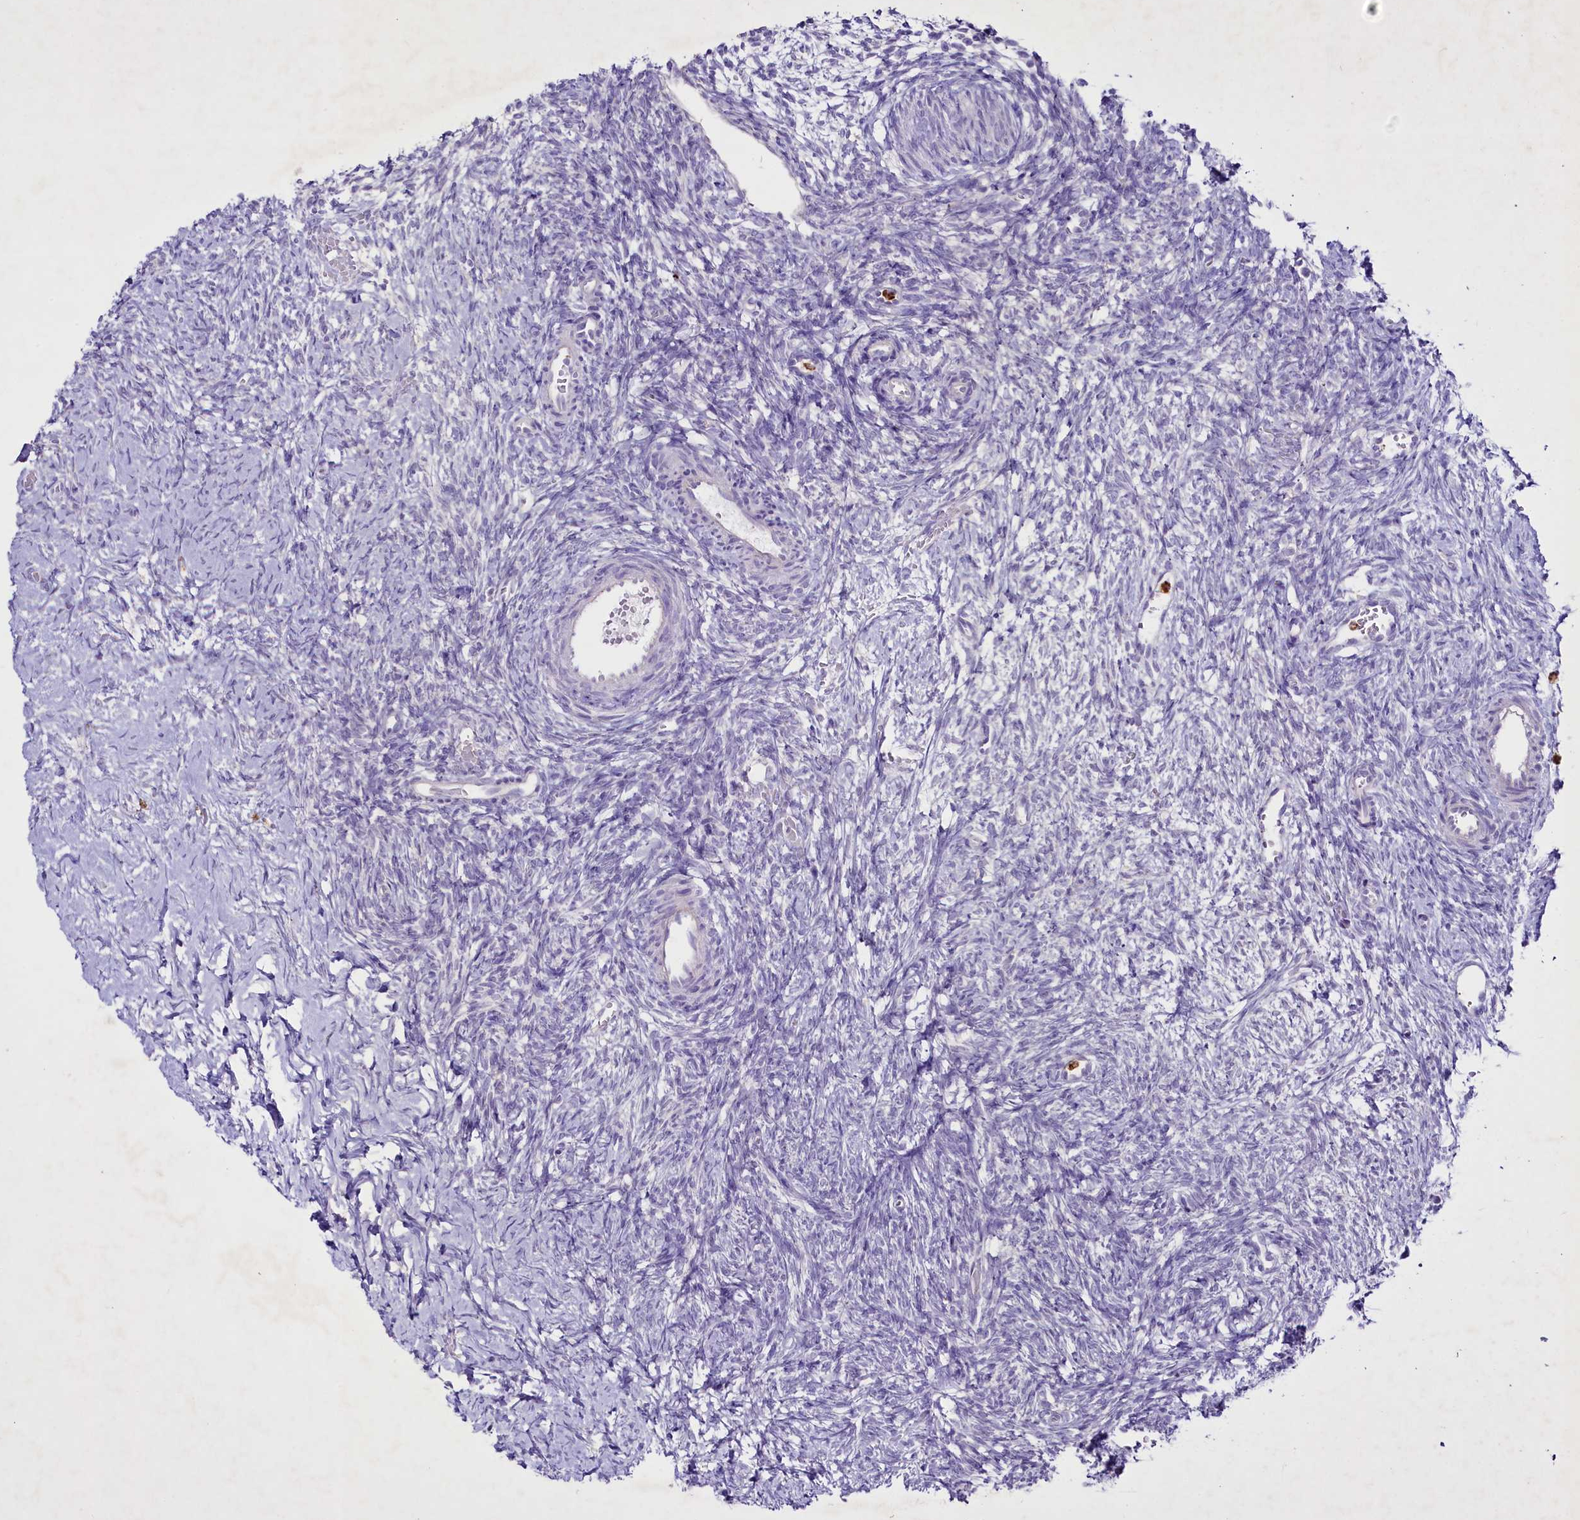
{"staining": {"intensity": "negative", "quantity": "none", "location": "none"}, "tissue": "ovary", "cell_type": "Ovarian stroma cells", "image_type": "normal", "snomed": [{"axis": "morphology", "description": "Normal tissue, NOS"}, {"axis": "topography", "description": "Ovary"}], "caption": "This is a photomicrograph of IHC staining of normal ovary, which shows no expression in ovarian stroma cells. (Stains: DAB (3,3'-diaminobenzidine) IHC with hematoxylin counter stain, Microscopy: brightfield microscopy at high magnification).", "gene": "FAM209B", "patient": {"sex": "female", "age": 39}}